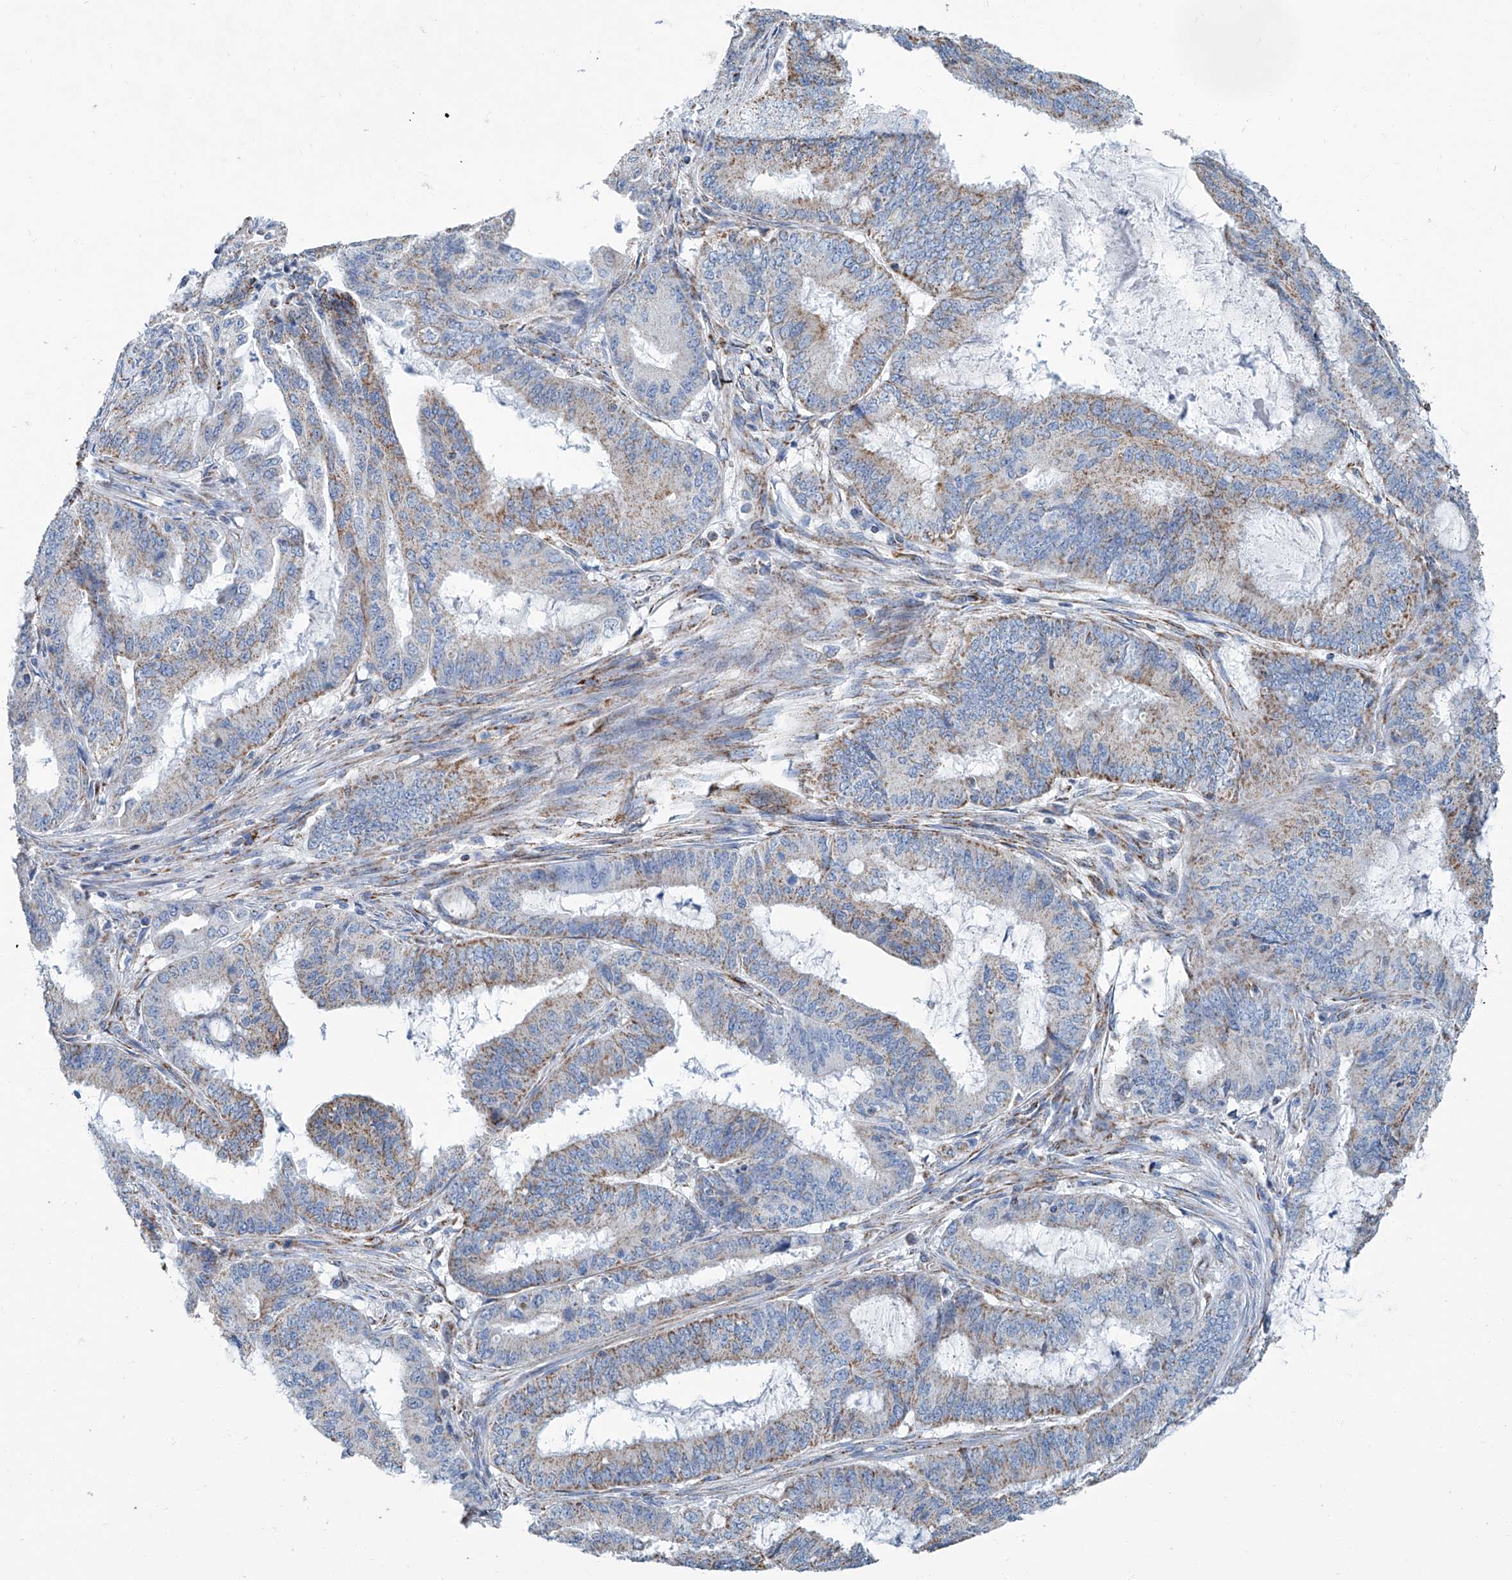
{"staining": {"intensity": "weak", "quantity": "25%-75%", "location": "cytoplasmic/membranous"}, "tissue": "endometrial cancer", "cell_type": "Tumor cells", "image_type": "cancer", "snomed": [{"axis": "morphology", "description": "Adenocarcinoma, NOS"}, {"axis": "topography", "description": "Endometrium"}], "caption": "An image of adenocarcinoma (endometrial) stained for a protein exhibits weak cytoplasmic/membranous brown staining in tumor cells. The protein is stained brown, and the nuclei are stained in blue (DAB (3,3'-diaminobenzidine) IHC with brightfield microscopy, high magnification).", "gene": "MT-ND1", "patient": {"sex": "female", "age": 51}}